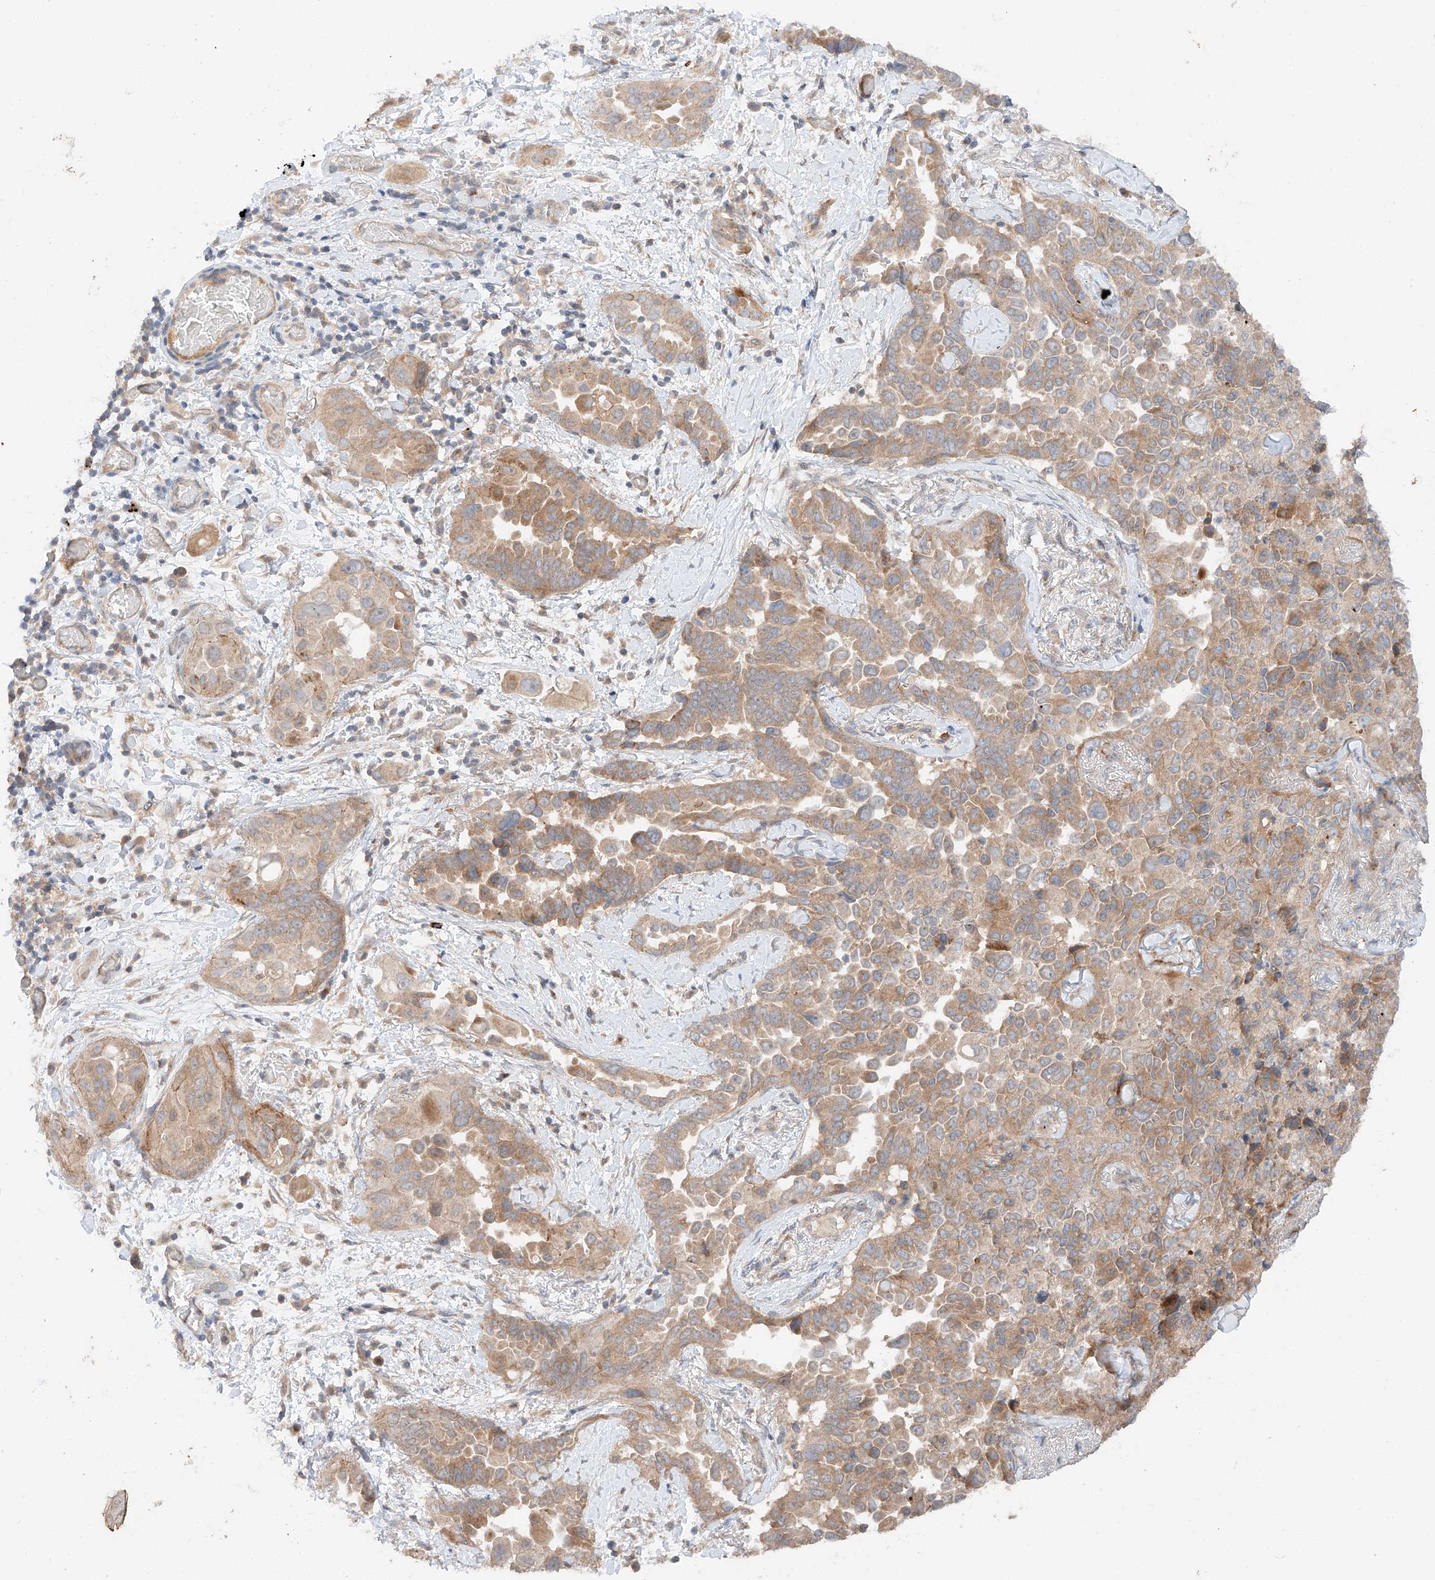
{"staining": {"intensity": "moderate", "quantity": ">75%", "location": "cytoplasmic/membranous"}, "tissue": "lung cancer", "cell_type": "Tumor cells", "image_type": "cancer", "snomed": [{"axis": "morphology", "description": "Adenocarcinoma, NOS"}, {"axis": "topography", "description": "Lung"}], "caption": "Protein expression analysis of adenocarcinoma (lung) reveals moderate cytoplasmic/membranous staining in approximately >75% of tumor cells. The protein is stained brown, and the nuclei are stained in blue (DAB (3,3'-diaminobenzidine) IHC with brightfield microscopy, high magnification).", "gene": "XPNPEP1", "patient": {"sex": "female", "age": 67}}